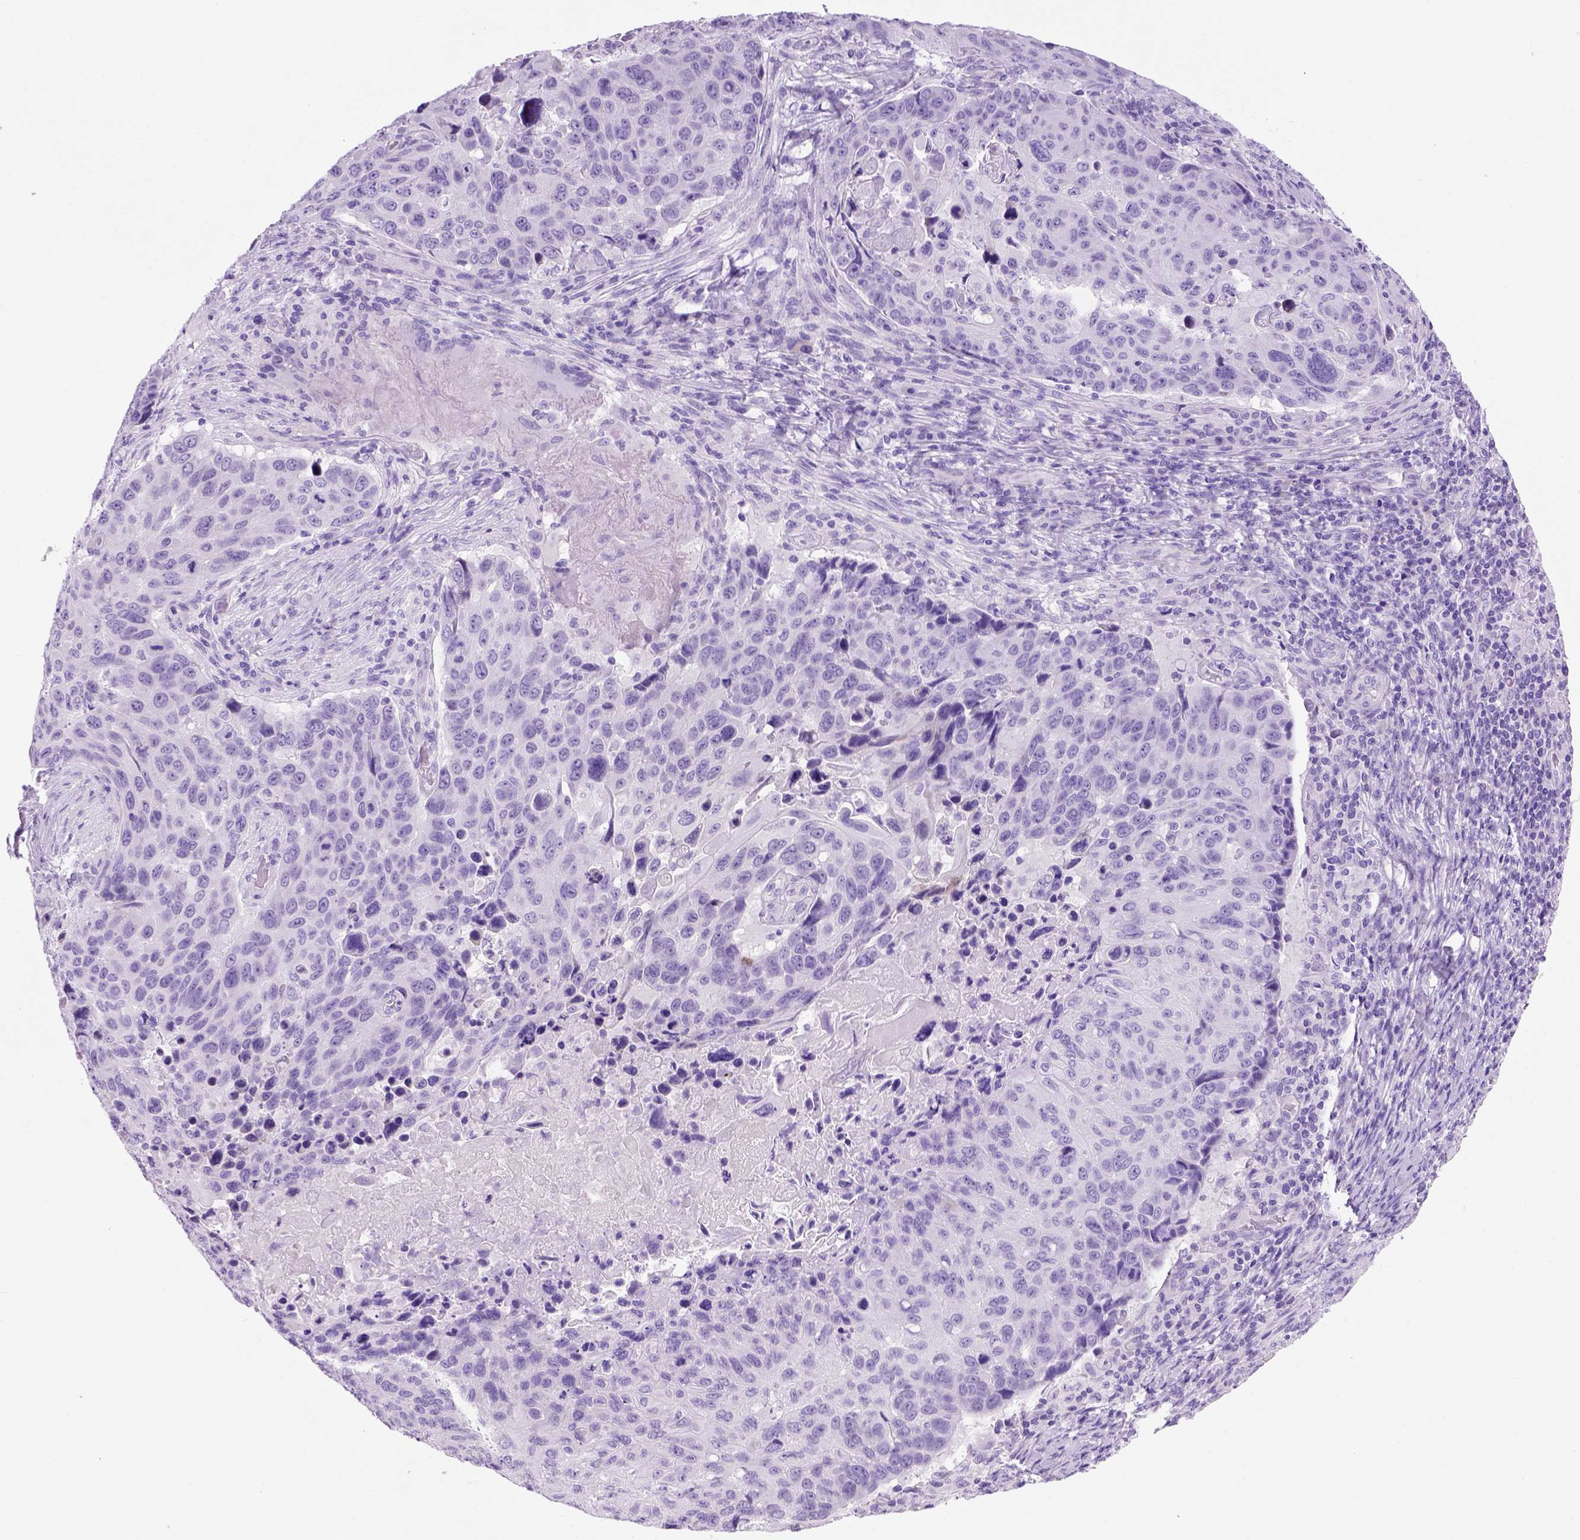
{"staining": {"intensity": "negative", "quantity": "none", "location": "none"}, "tissue": "lung cancer", "cell_type": "Tumor cells", "image_type": "cancer", "snomed": [{"axis": "morphology", "description": "Squamous cell carcinoma, NOS"}, {"axis": "topography", "description": "Lung"}], "caption": "Immunohistochemical staining of human squamous cell carcinoma (lung) displays no significant positivity in tumor cells. (DAB (3,3'-diaminobenzidine) immunohistochemistry, high magnification).", "gene": "HHIPL2", "patient": {"sex": "male", "age": 68}}